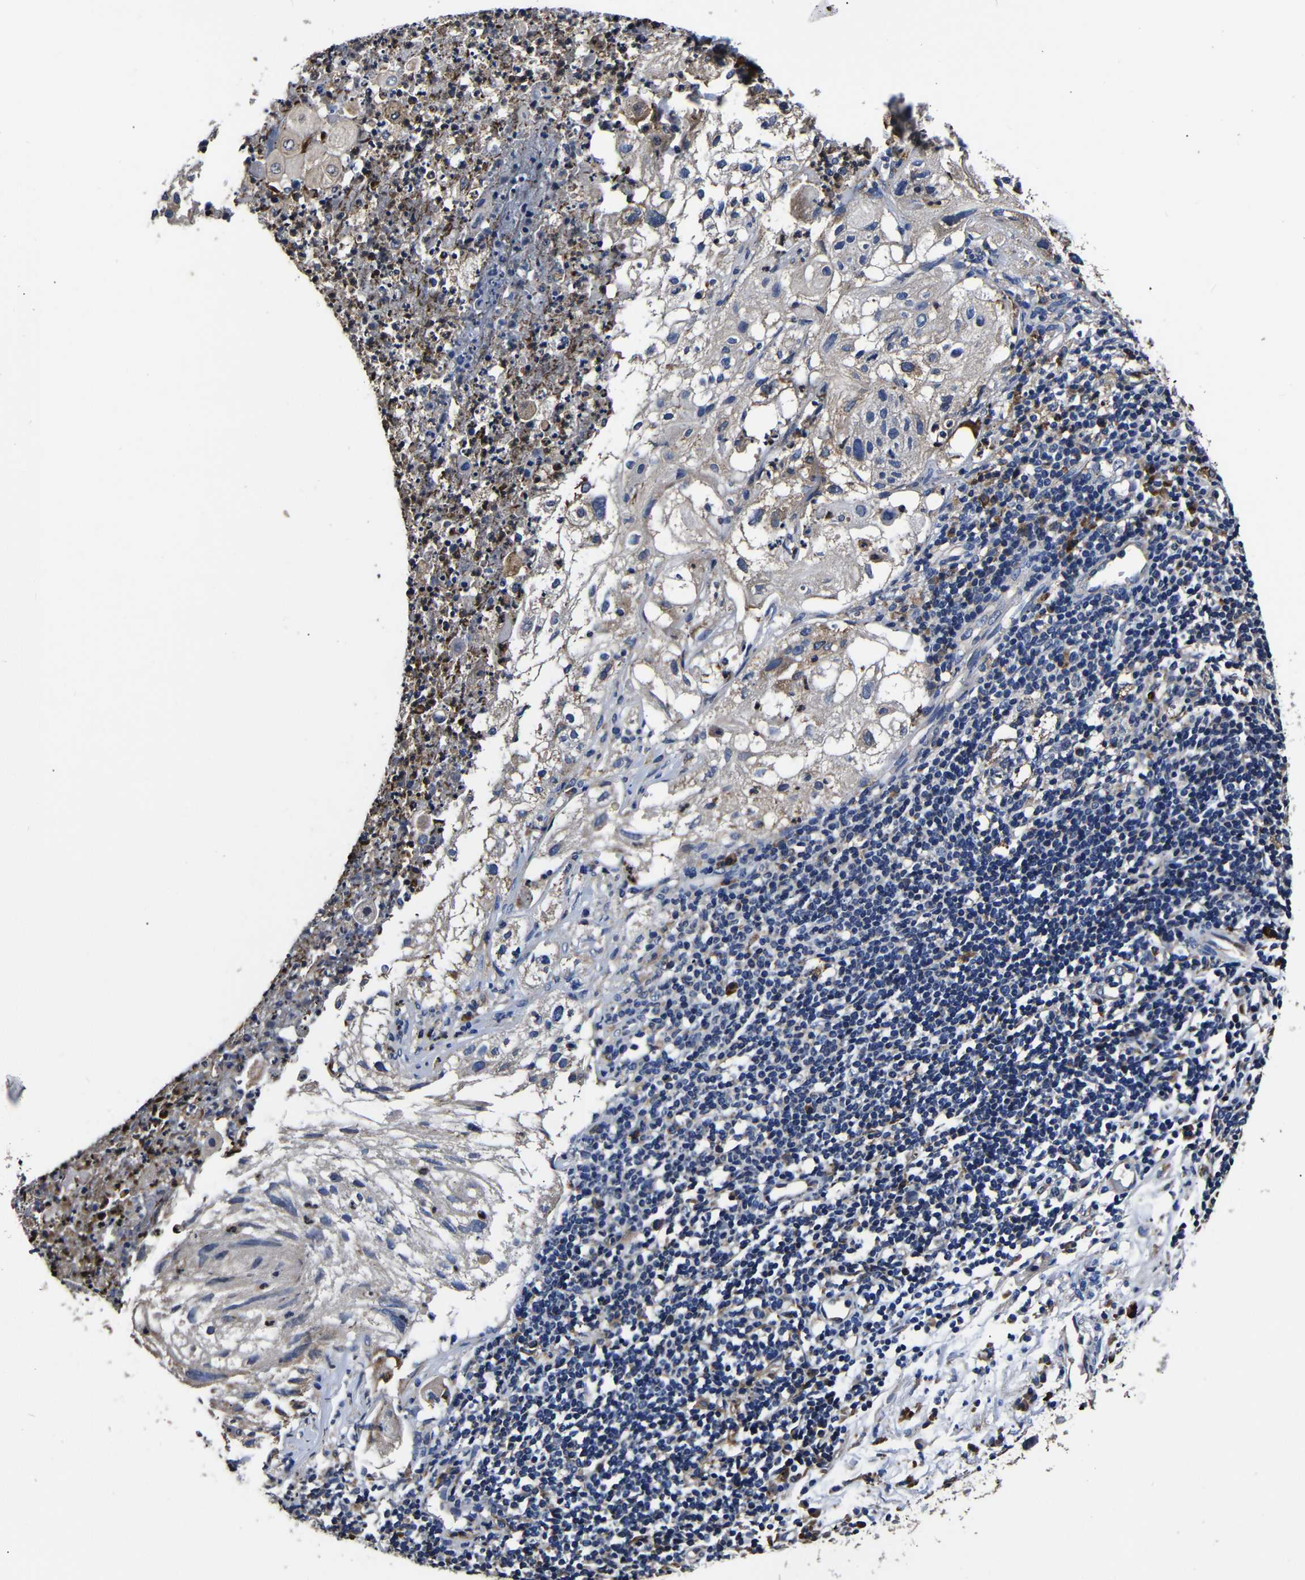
{"staining": {"intensity": "negative", "quantity": "none", "location": "none"}, "tissue": "lung cancer", "cell_type": "Tumor cells", "image_type": "cancer", "snomed": [{"axis": "morphology", "description": "Inflammation, NOS"}, {"axis": "morphology", "description": "Squamous cell carcinoma, NOS"}, {"axis": "topography", "description": "Lymph node"}, {"axis": "topography", "description": "Soft tissue"}, {"axis": "topography", "description": "Lung"}], "caption": "Immunohistochemistry histopathology image of squamous cell carcinoma (lung) stained for a protein (brown), which exhibits no positivity in tumor cells.", "gene": "SCN9A", "patient": {"sex": "male", "age": 66}}